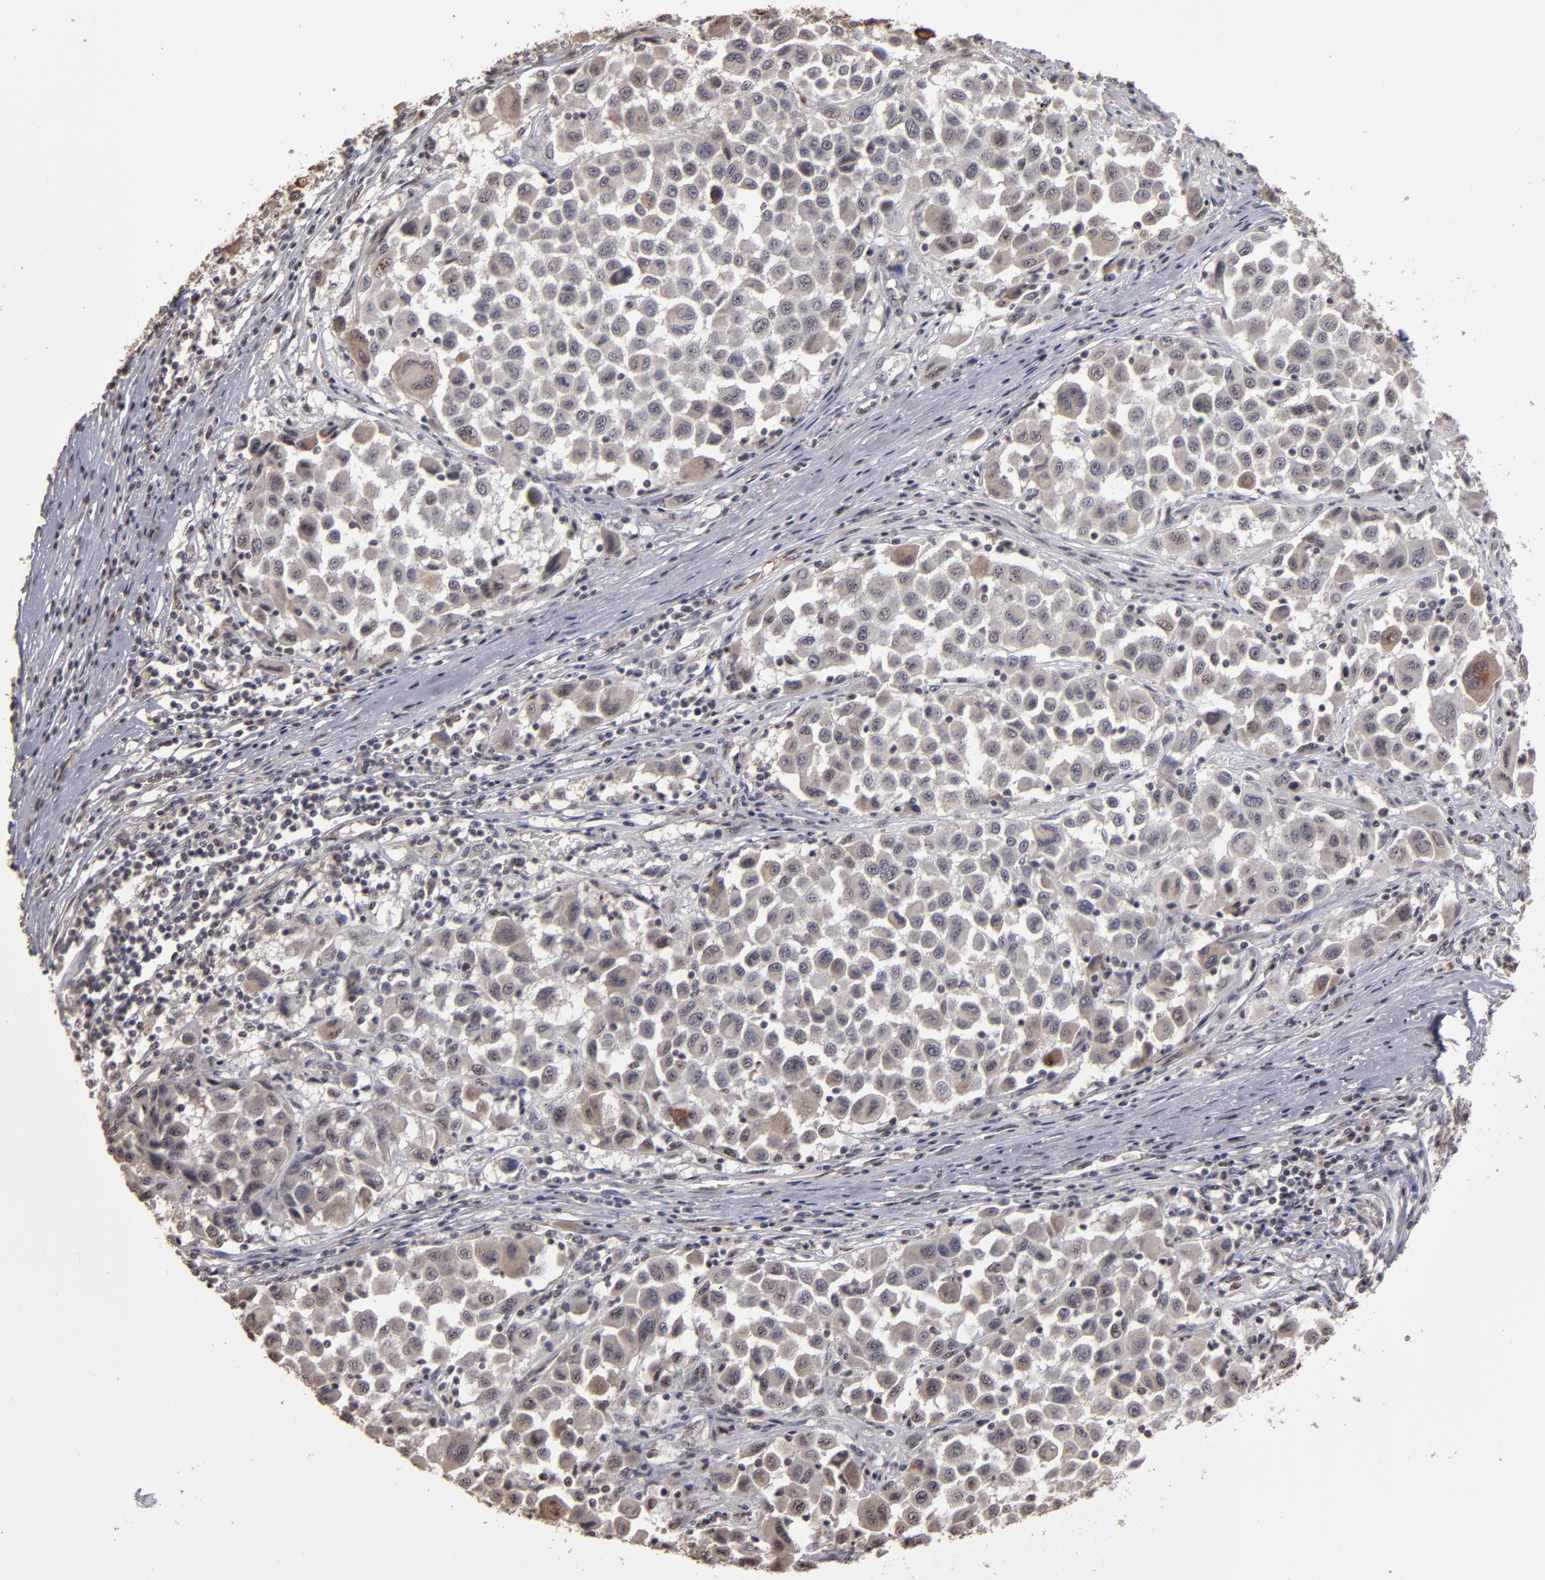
{"staining": {"intensity": "moderate", "quantity": ">75%", "location": "cytoplasmic/membranous"}, "tissue": "melanoma", "cell_type": "Tumor cells", "image_type": "cancer", "snomed": [{"axis": "morphology", "description": "Malignant melanoma, Metastatic site"}, {"axis": "topography", "description": "Lymph node"}], "caption": "Approximately >75% of tumor cells in human melanoma reveal moderate cytoplasmic/membranous protein staining as visualized by brown immunohistochemical staining.", "gene": "CD55", "patient": {"sex": "male", "age": 61}}